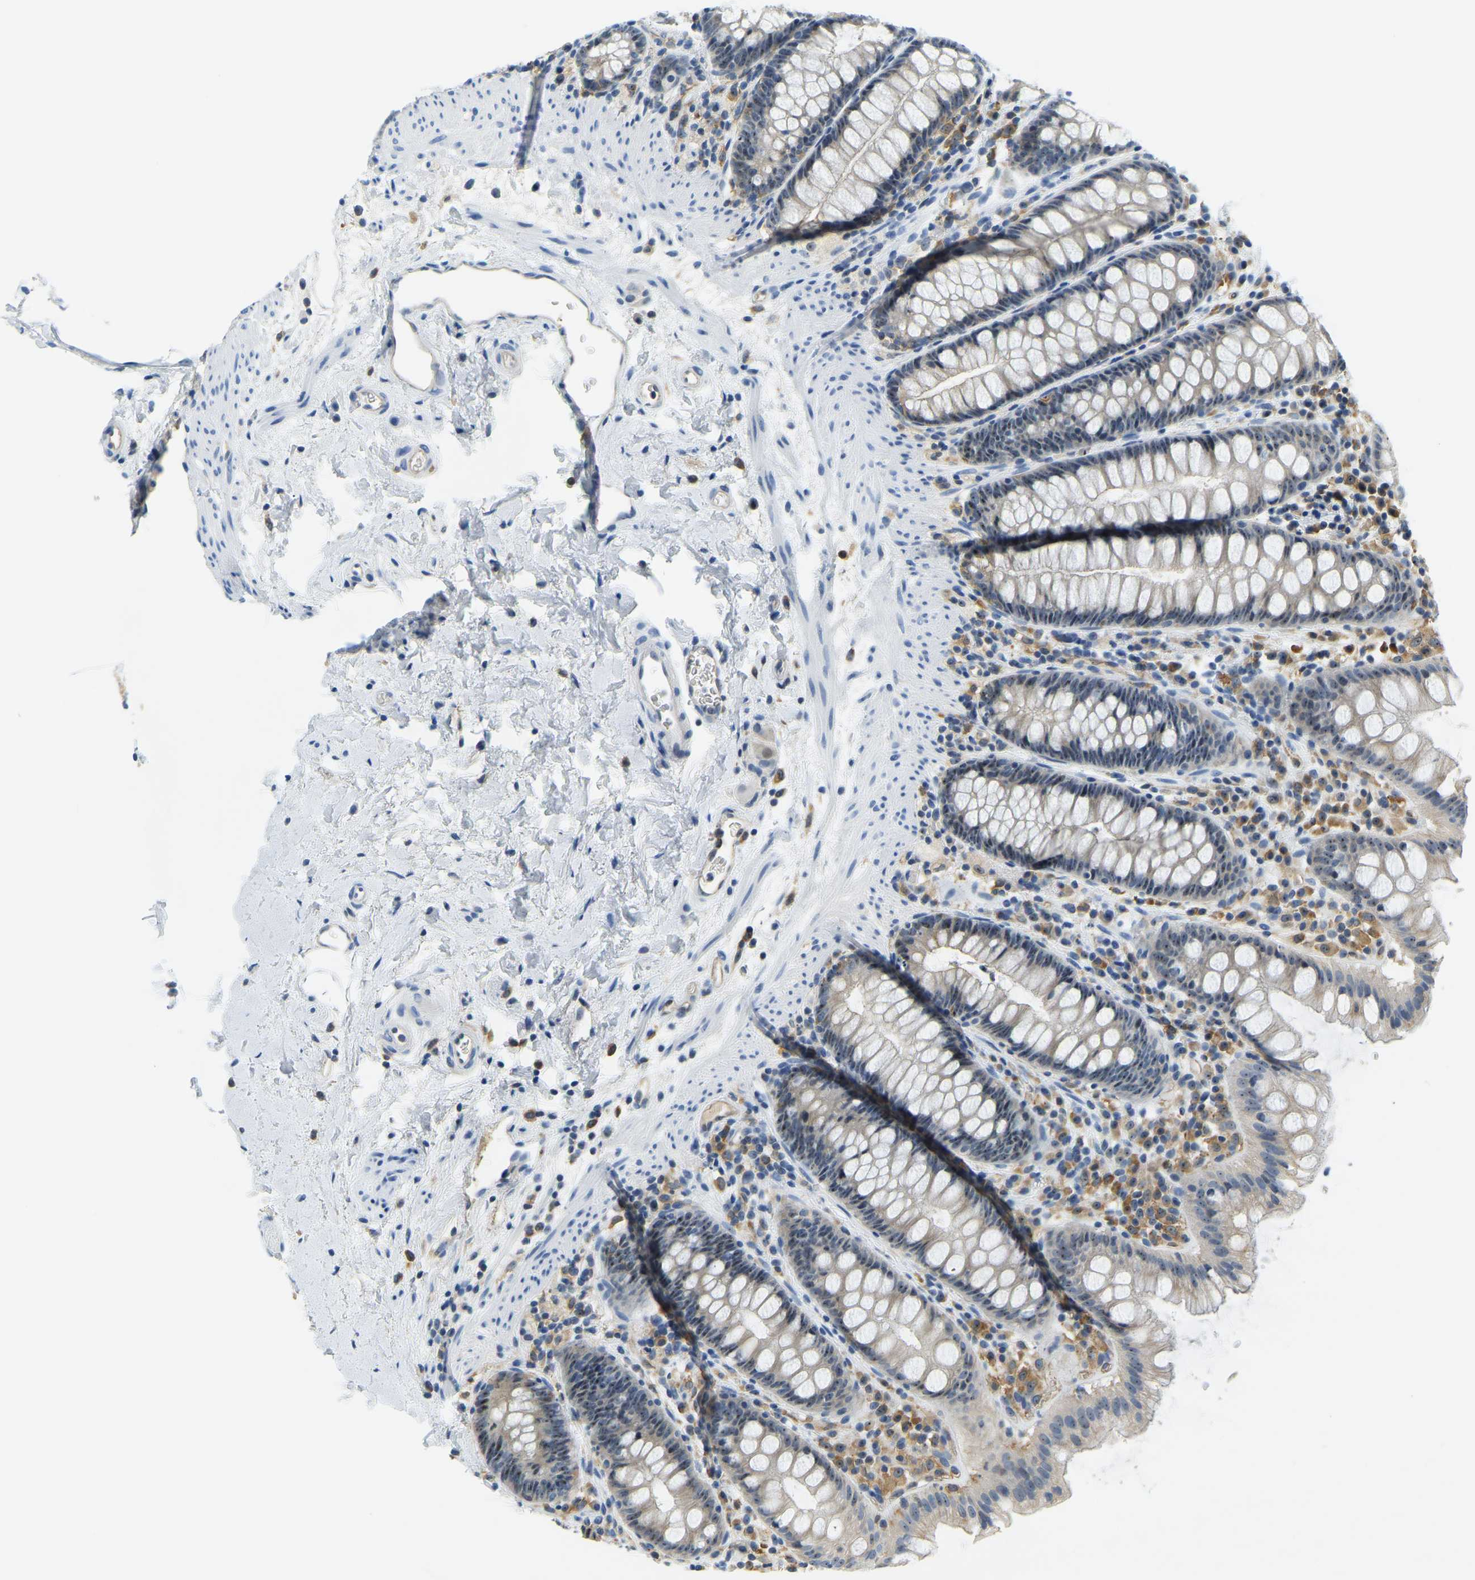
{"staining": {"intensity": "moderate", "quantity": "25%-75%", "location": "nuclear"}, "tissue": "rectum", "cell_type": "Glandular cells", "image_type": "normal", "snomed": [{"axis": "morphology", "description": "Normal tissue, NOS"}, {"axis": "topography", "description": "Rectum"}], "caption": "The photomicrograph displays immunohistochemical staining of unremarkable rectum. There is moderate nuclear staining is identified in approximately 25%-75% of glandular cells.", "gene": "RRP1", "patient": {"sex": "female", "age": 65}}